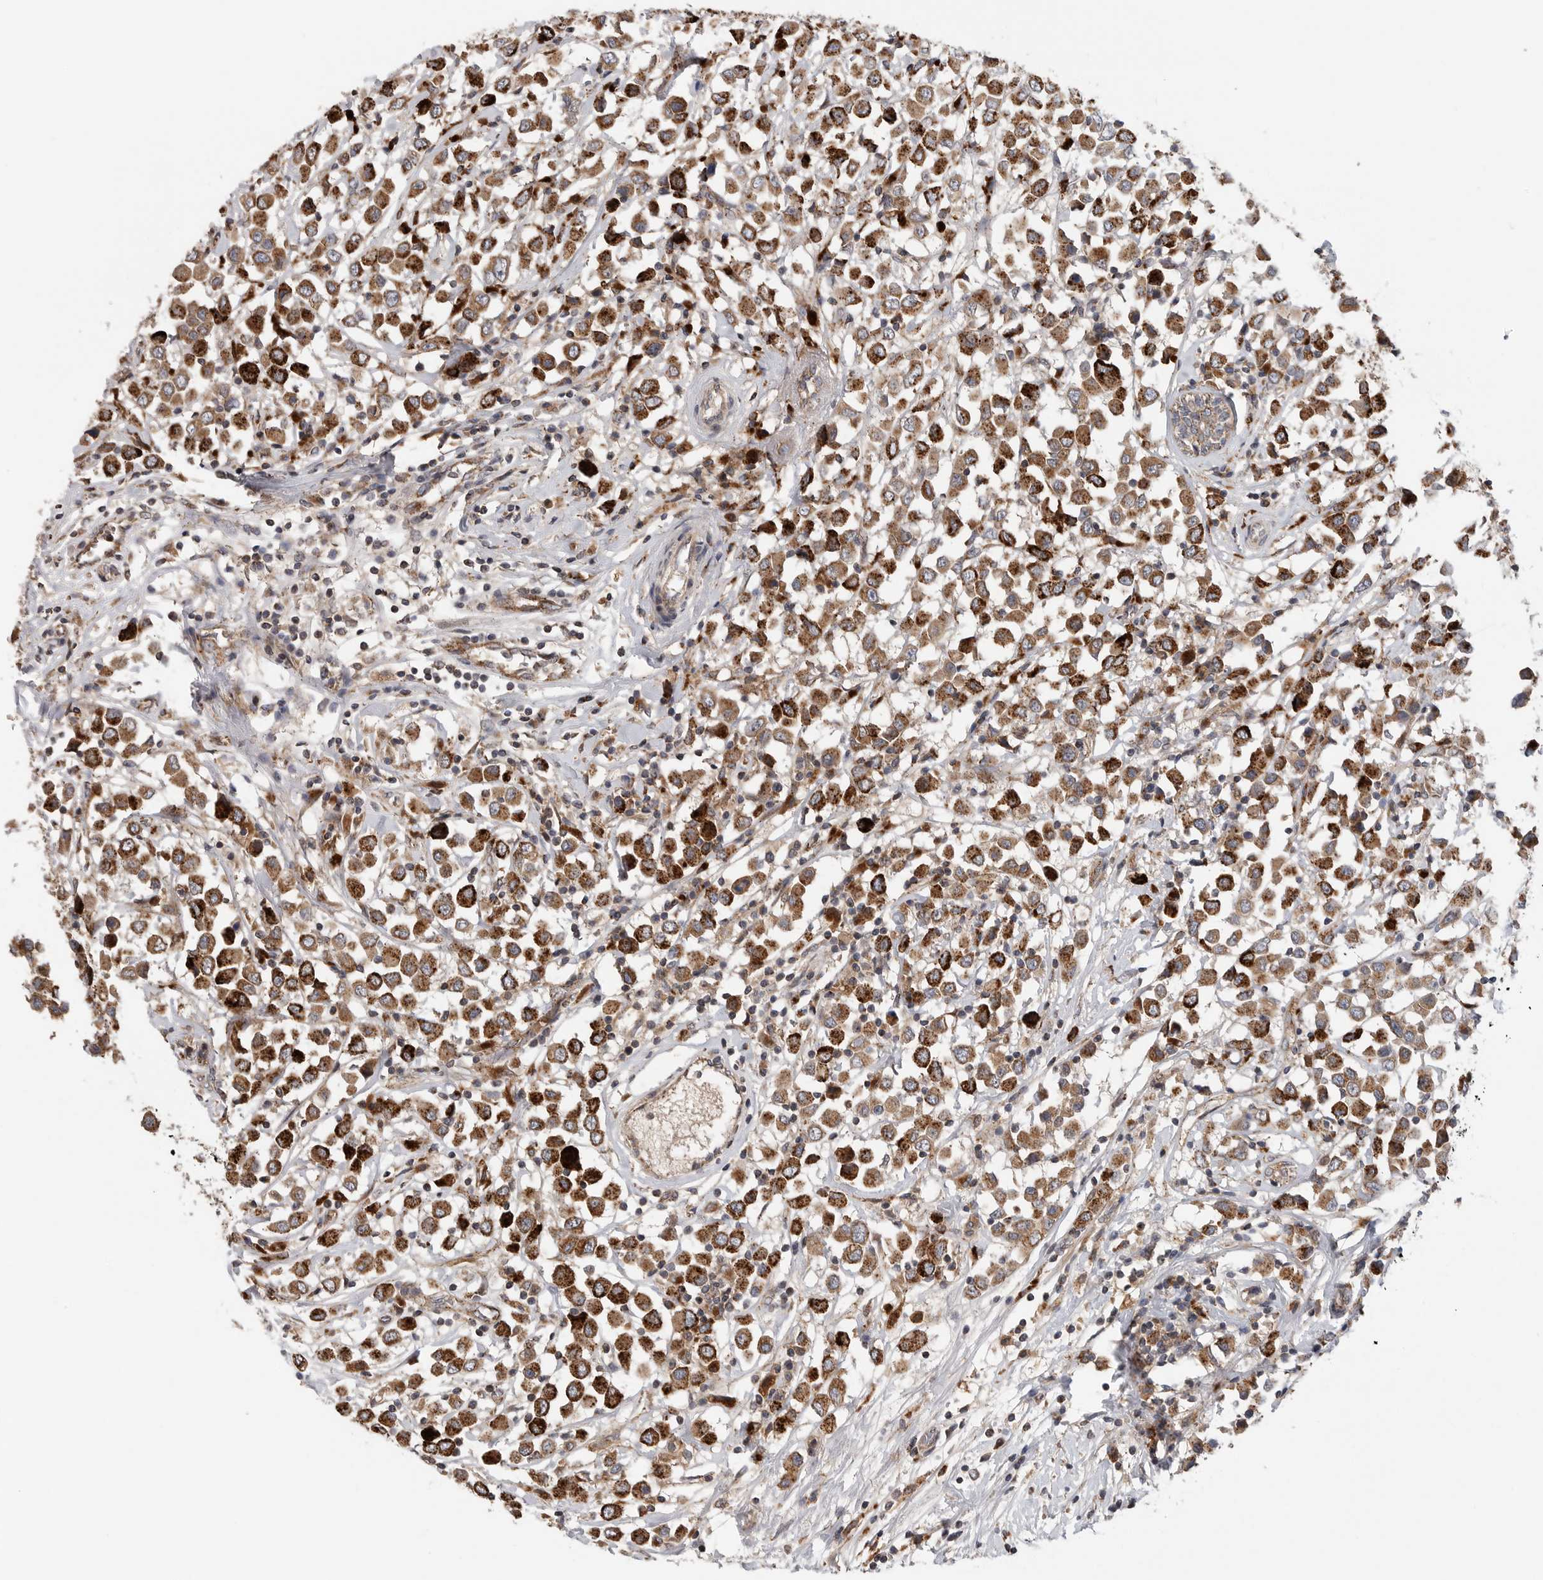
{"staining": {"intensity": "strong", "quantity": ">75%", "location": "cytoplasmic/membranous"}, "tissue": "breast cancer", "cell_type": "Tumor cells", "image_type": "cancer", "snomed": [{"axis": "morphology", "description": "Duct carcinoma"}, {"axis": "topography", "description": "Breast"}], "caption": "Immunohistochemical staining of infiltrating ductal carcinoma (breast) displays high levels of strong cytoplasmic/membranous staining in approximately >75% of tumor cells. Immunohistochemistry stains the protein in brown and the nuclei are stained blue.", "gene": "GALNS", "patient": {"sex": "female", "age": 61}}